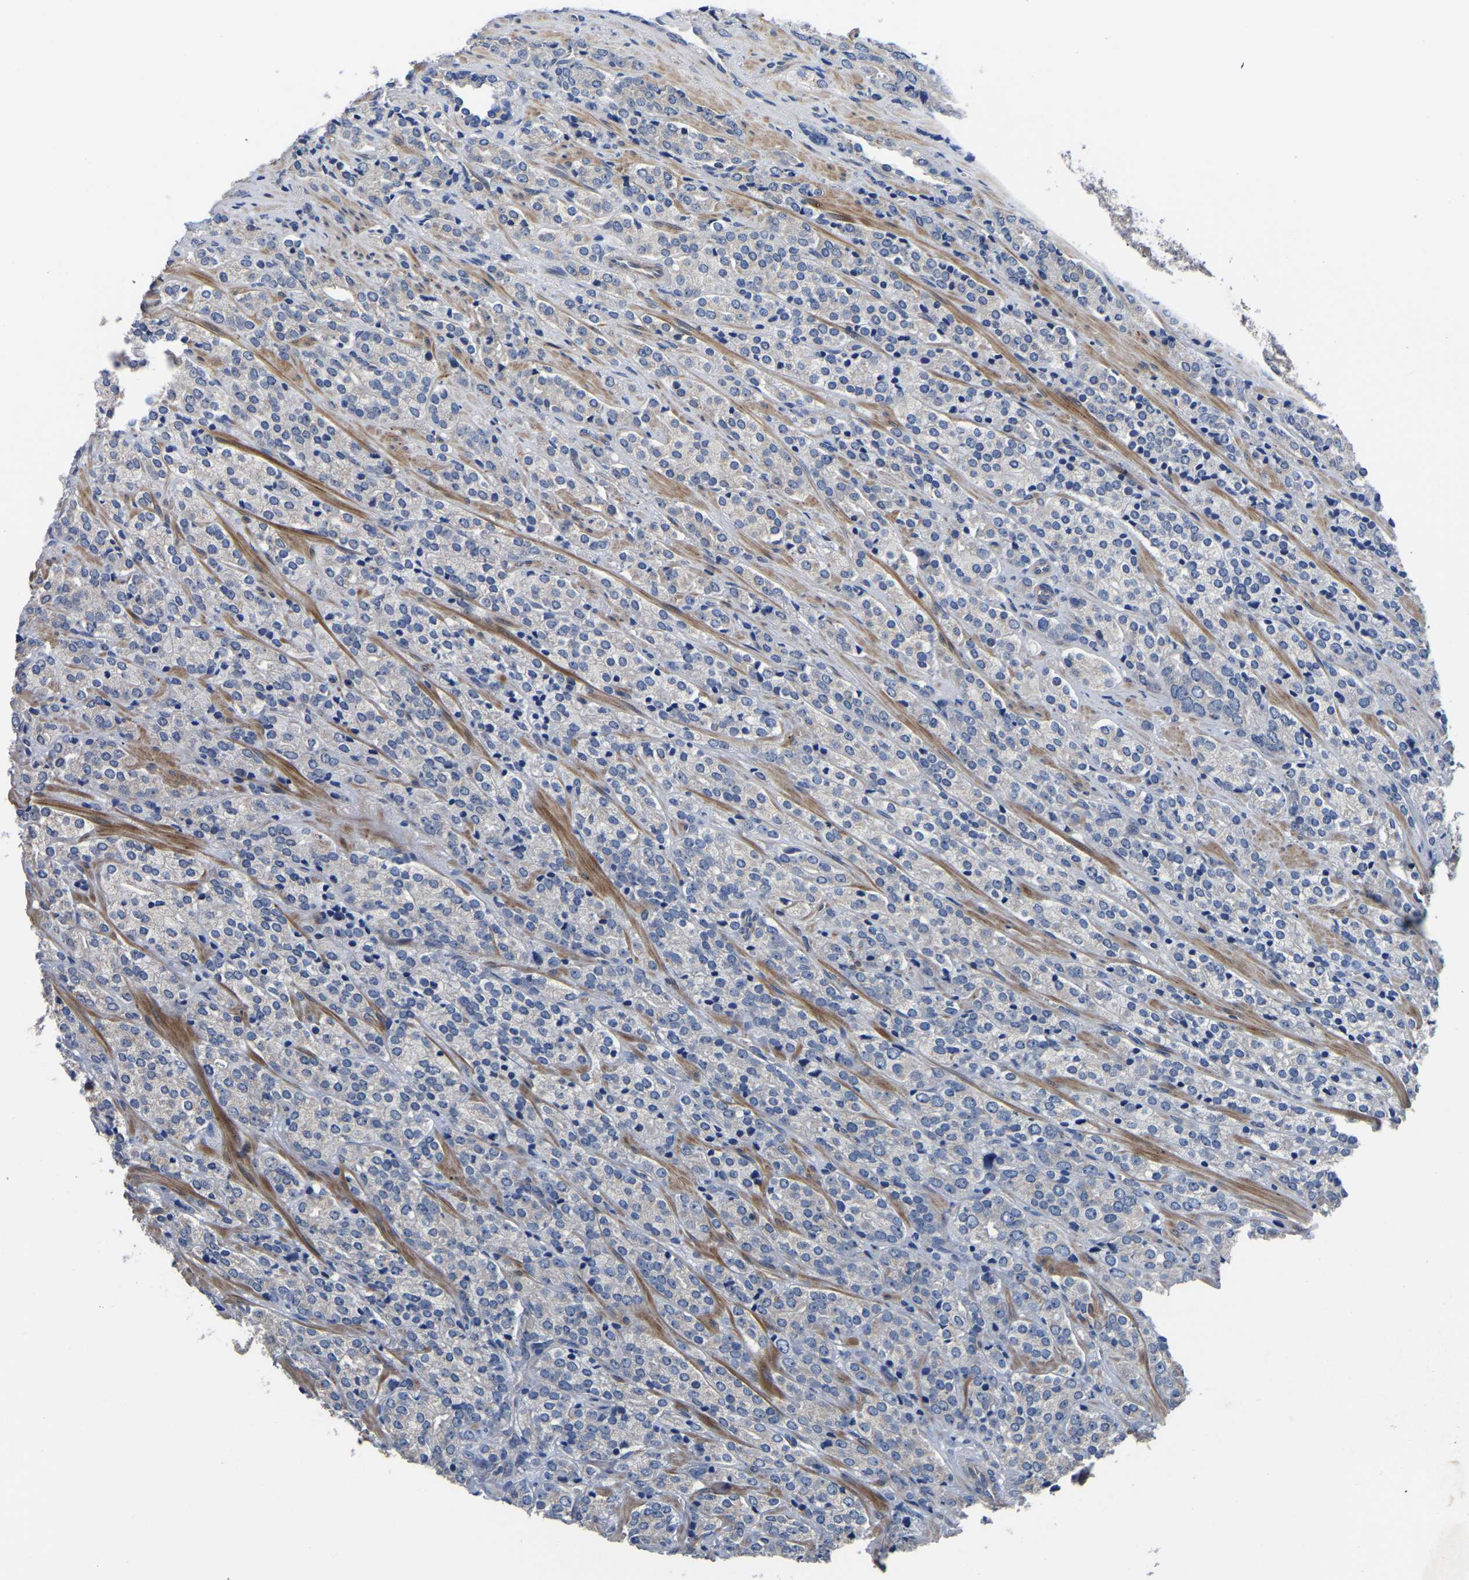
{"staining": {"intensity": "negative", "quantity": "none", "location": "none"}, "tissue": "prostate cancer", "cell_type": "Tumor cells", "image_type": "cancer", "snomed": [{"axis": "morphology", "description": "Adenocarcinoma, High grade"}, {"axis": "topography", "description": "Prostate"}], "caption": "Immunohistochemistry photomicrograph of neoplastic tissue: adenocarcinoma (high-grade) (prostate) stained with DAB (3,3'-diaminobenzidine) demonstrates no significant protein expression in tumor cells. The staining is performed using DAB (3,3'-diaminobenzidine) brown chromogen with nuclei counter-stained in using hematoxylin.", "gene": "PDLIM7", "patient": {"sex": "male", "age": 71}}